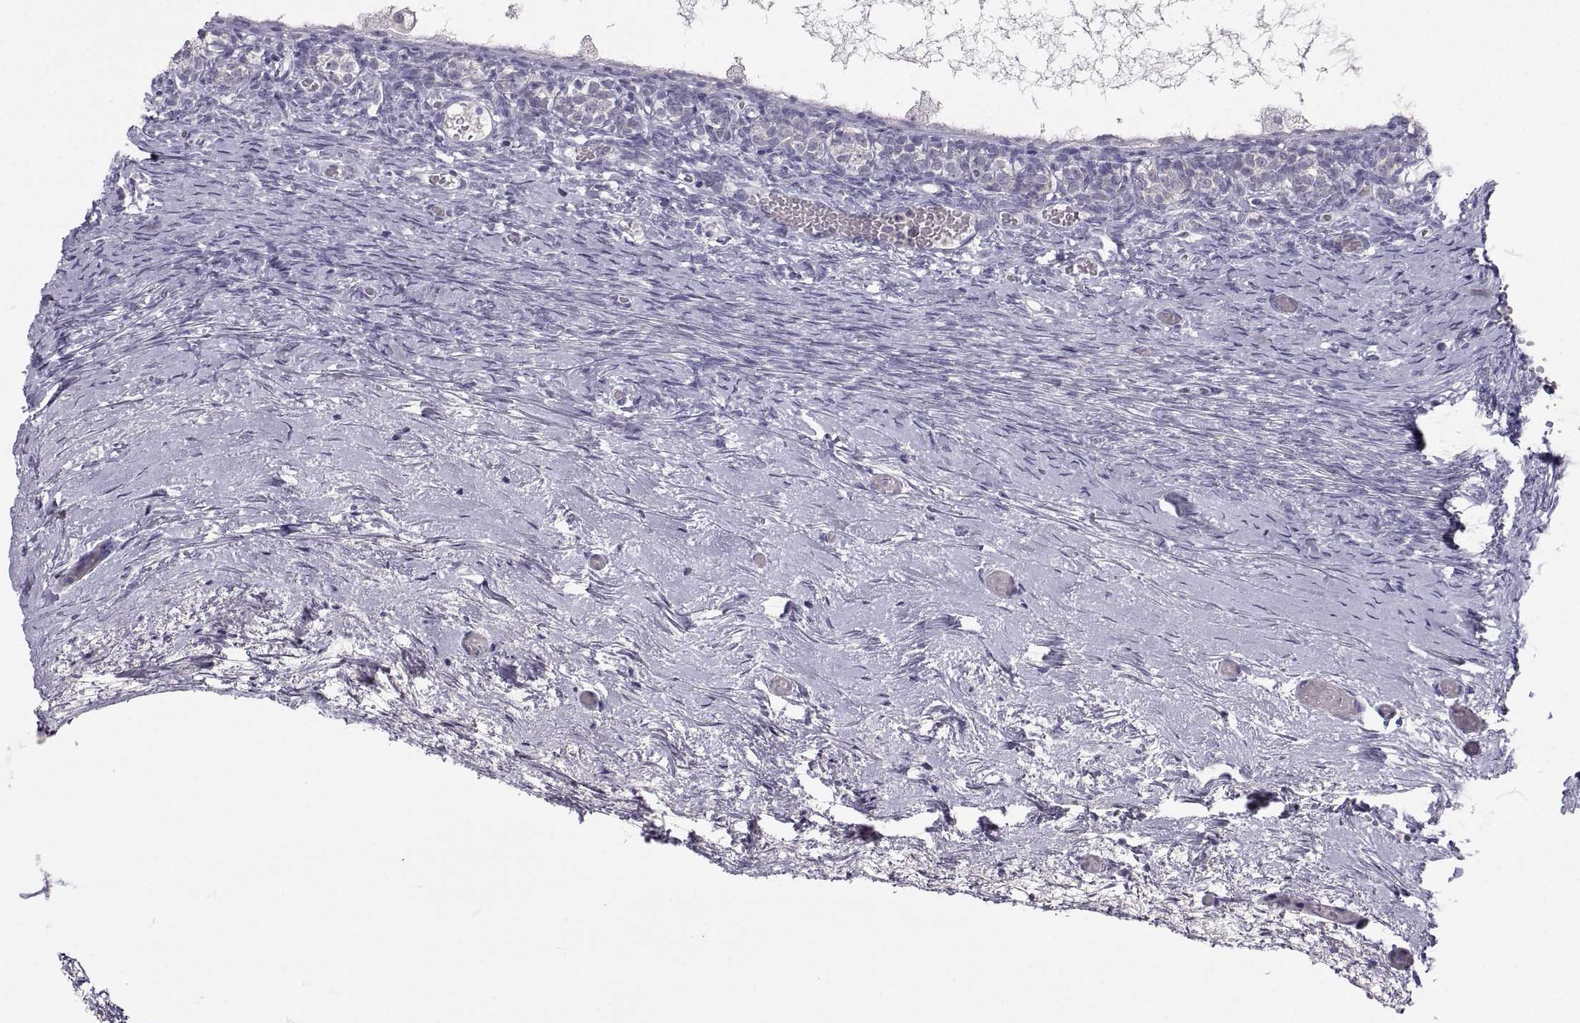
{"staining": {"intensity": "negative", "quantity": "none", "location": "none"}, "tissue": "ovary", "cell_type": "Follicle cells", "image_type": "normal", "snomed": [{"axis": "morphology", "description": "Normal tissue, NOS"}, {"axis": "topography", "description": "Ovary"}], "caption": "DAB (3,3'-diaminobenzidine) immunohistochemical staining of normal human ovary demonstrates no significant staining in follicle cells. Nuclei are stained in blue.", "gene": "ZNF185", "patient": {"sex": "female", "age": 39}}